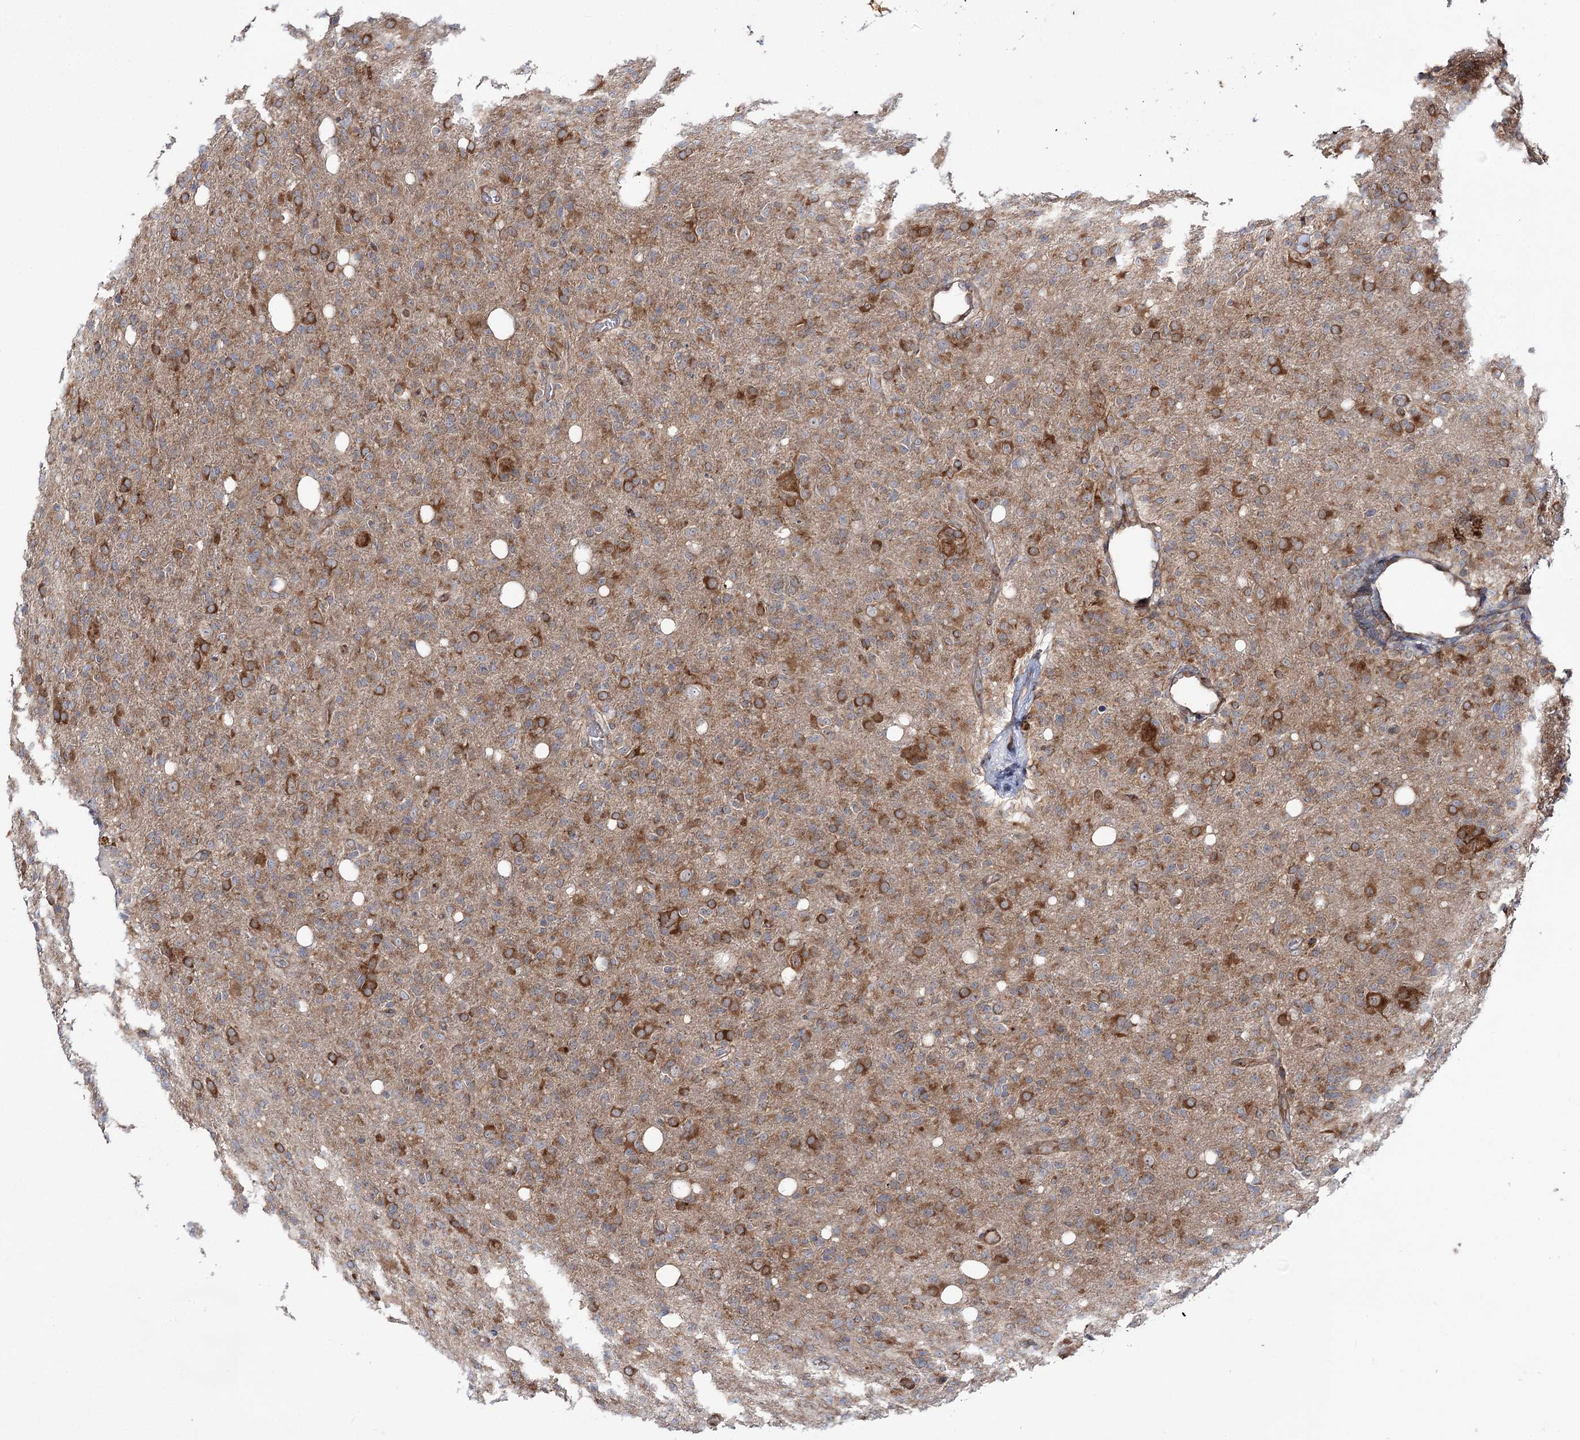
{"staining": {"intensity": "strong", "quantity": "25%-75%", "location": "cytoplasmic/membranous"}, "tissue": "glioma", "cell_type": "Tumor cells", "image_type": "cancer", "snomed": [{"axis": "morphology", "description": "Glioma, malignant, High grade"}, {"axis": "topography", "description": "Brain"}], "caption": "Malignant high-grade glioma stained with a protein marker shows strong staining in tumor cells.", "gene": "VWA2", "patient": {"sex": "female", "age": 57}}